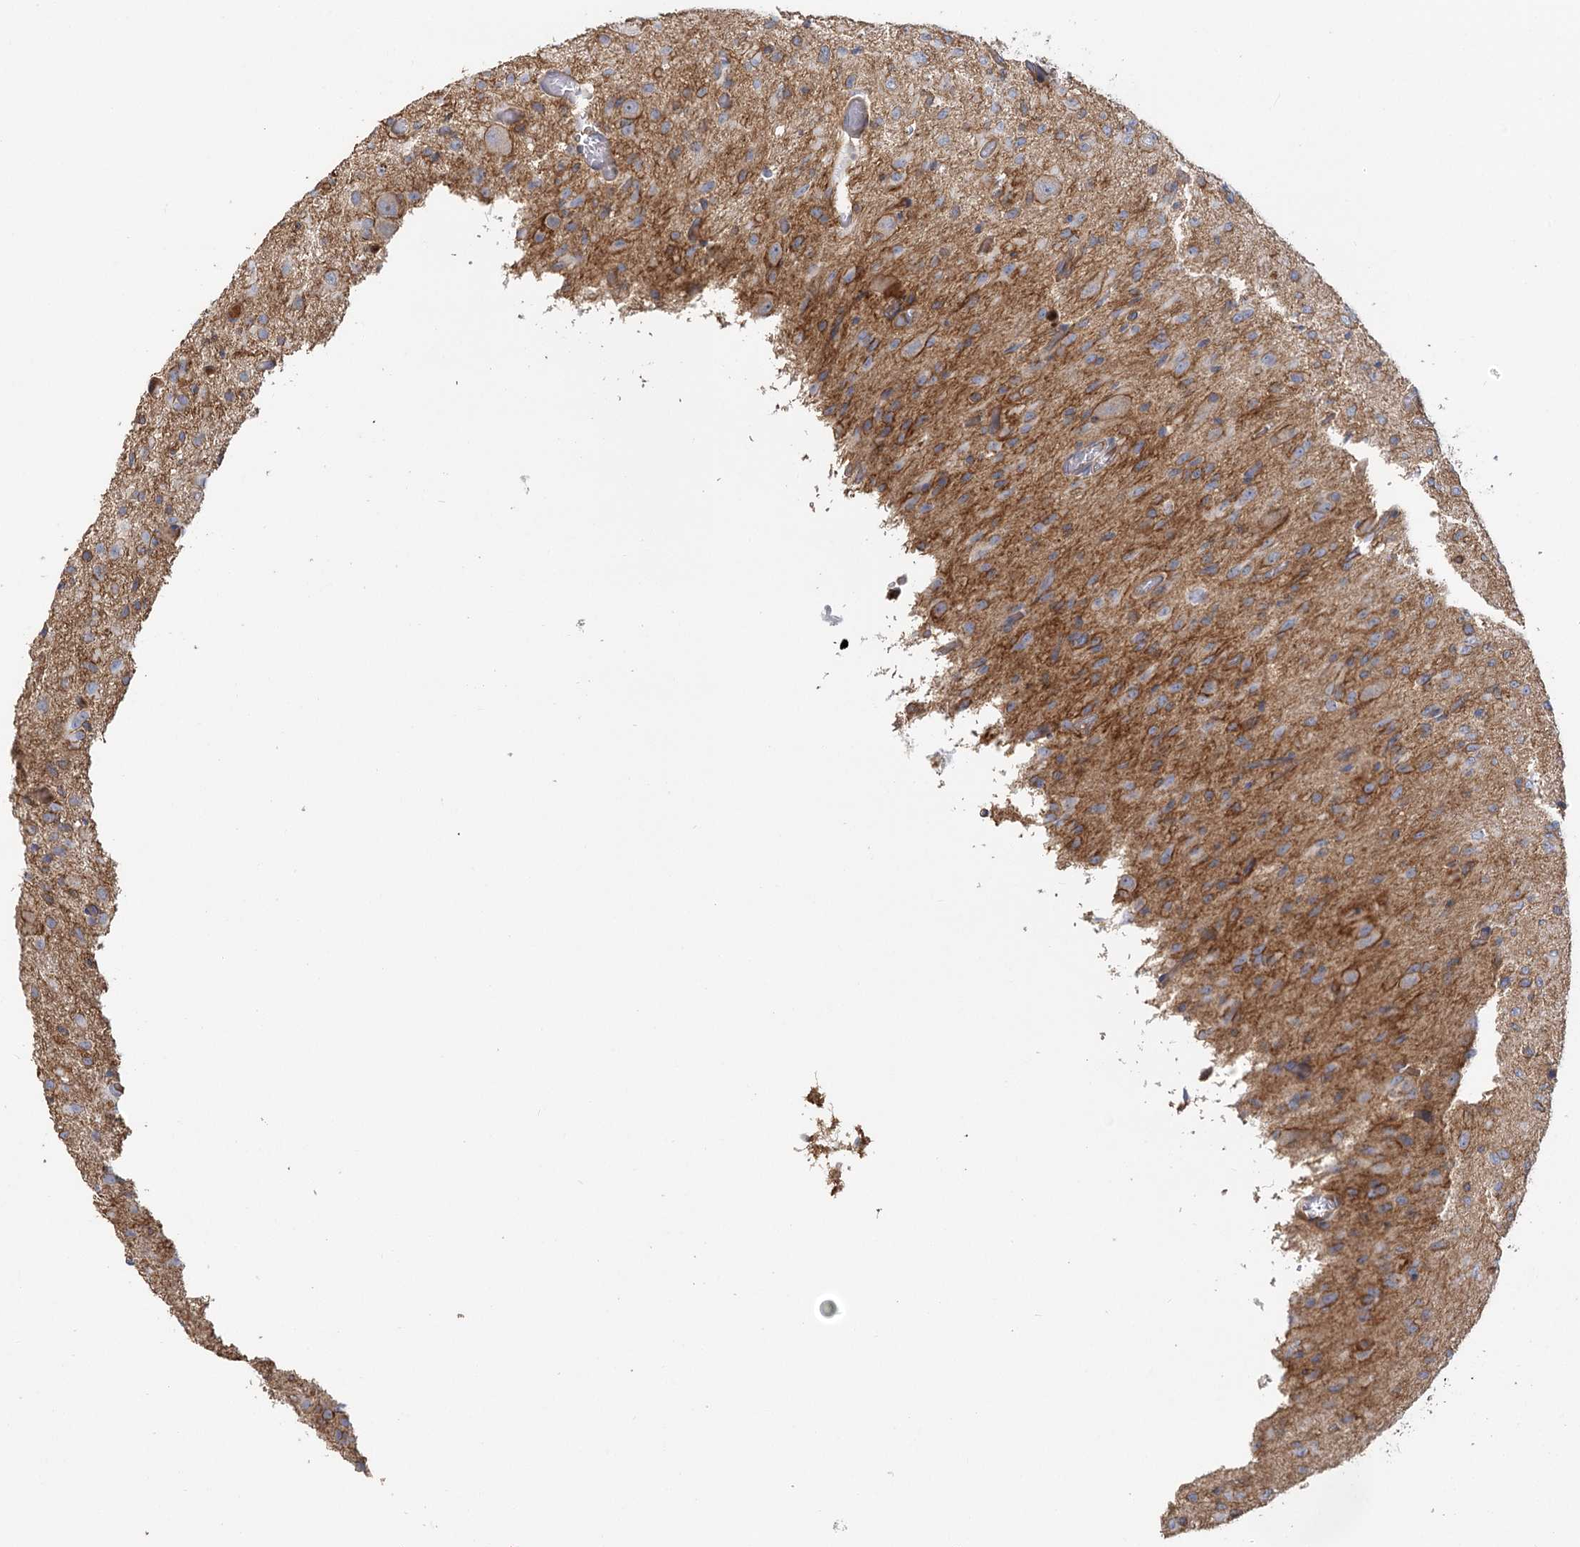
{"staining": {"intensity": "negative", "quantity": "none", "location": "none"}, "tissue": "glioma", "cell_type": "Tumor cells", "image_type": "cancer", "snomed": [{"axis": "morphology", "description": "Glioma, malignant, High grade"}, {"axis": "topography", "description": "Brain"}], "caption": "This is an immunohistochemistry histopathology image of human glioma. There is no staining in tumor cells.", "gene": "EPB41L5", "patient": {"sex": "female", "age": 59}}